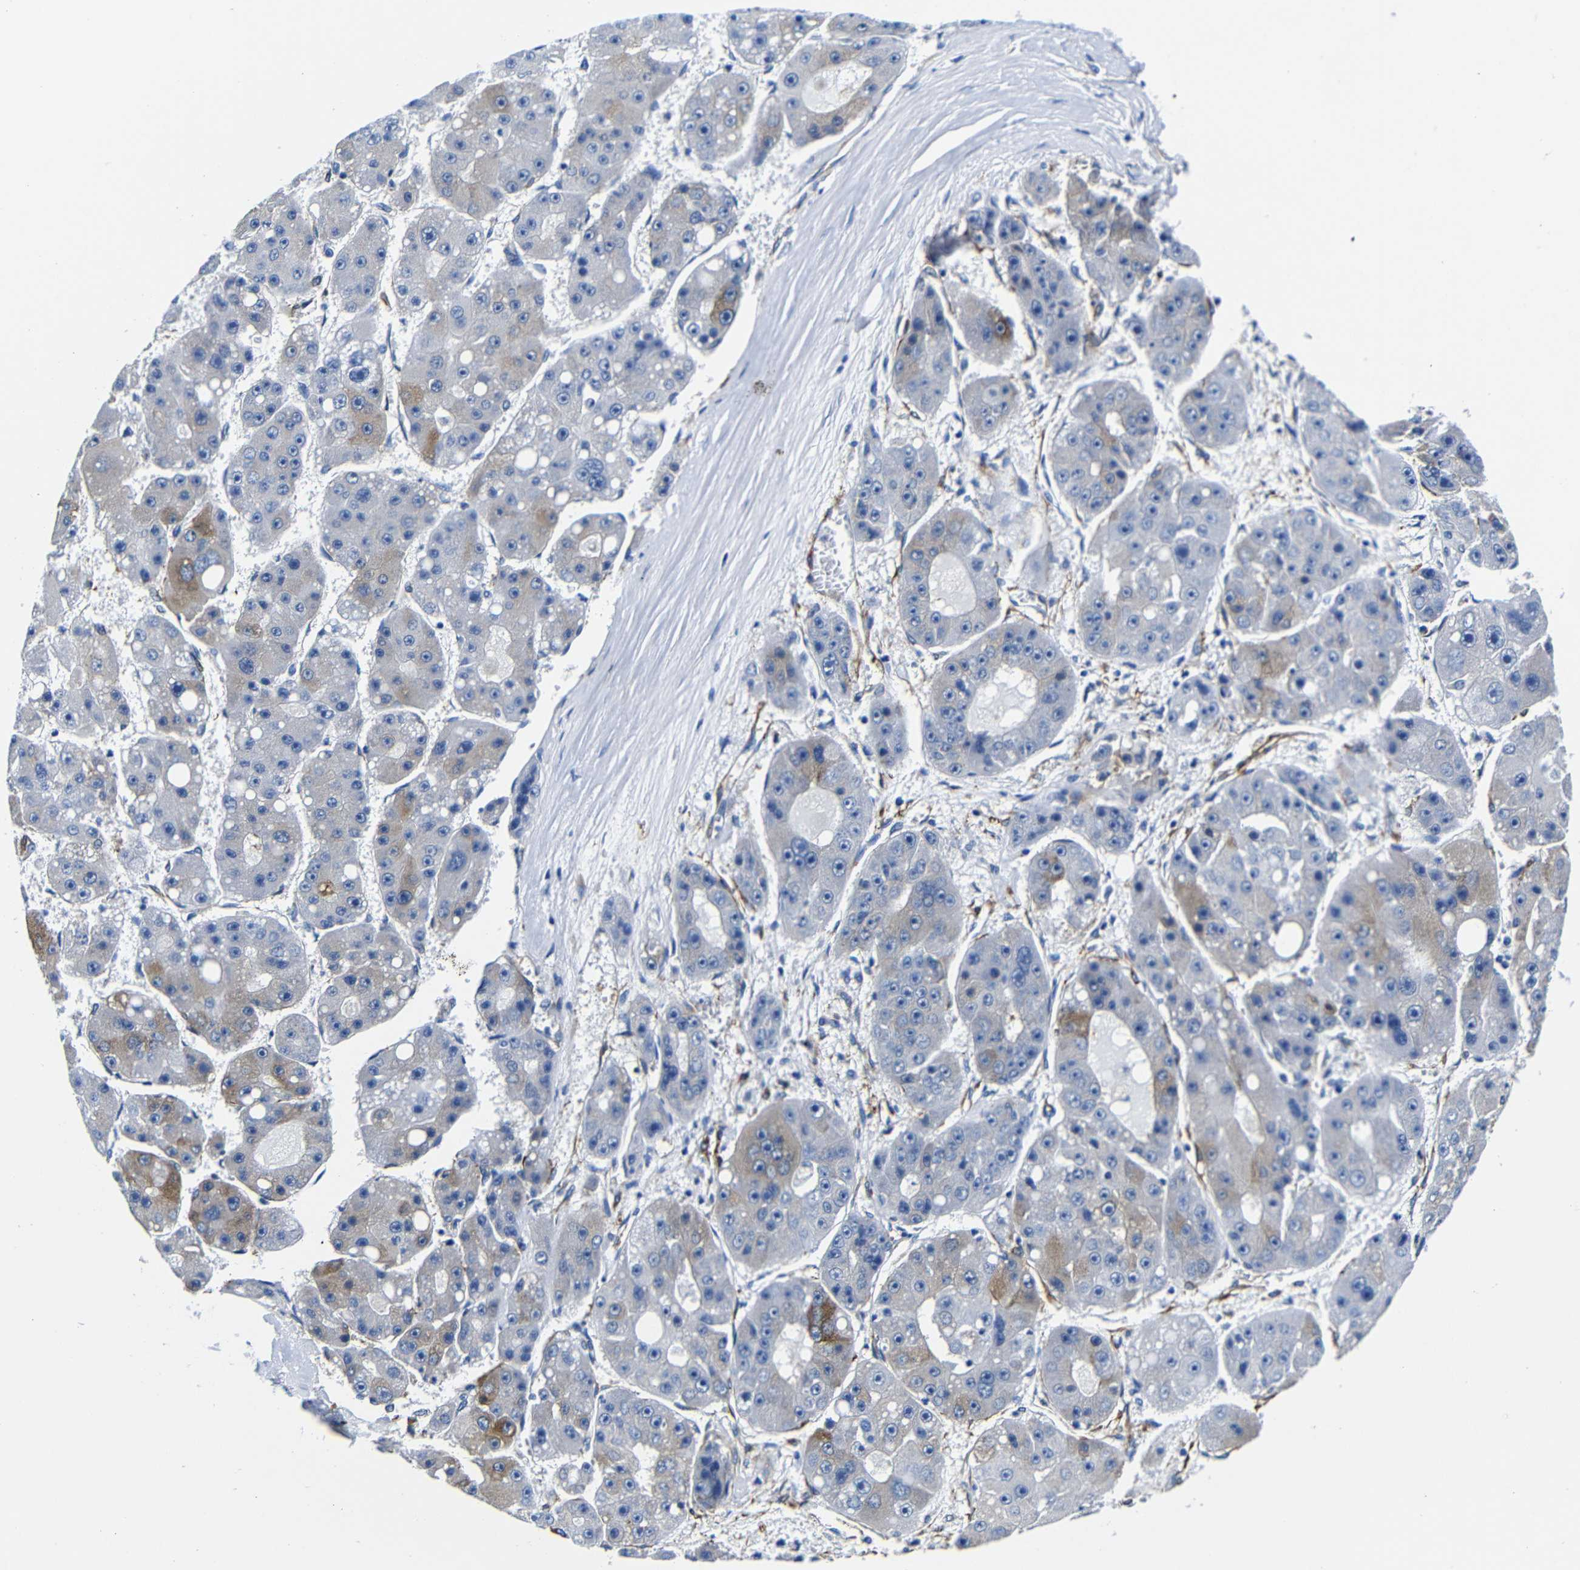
{"staining": {"intensity": "moderate", "quantity": "<25%", "location": "cytoplasmic/membranous"}, "tissue": "liver cancer", "cell_type": "Tumor cells", "image_type": "cancer", "snomed": [{"axis": "morphology", "description": "Carcinoma, Hepatocellular, NOS"}, {"axis": "topography", "description": "Liver"}], "caption": "Immunohistochemistry (IHC) micrograph of neoplastic tissue: liver cancer stained using immunohistochemistry demonstrates low levels of moderate protein expression localized specifically in the cytoplasmic/membranous of tumor cells, appearing as a cytoplasmic/membranous brown color.", "gene": "LRIG1", "patient": {"sex": "female", "age": 61}}